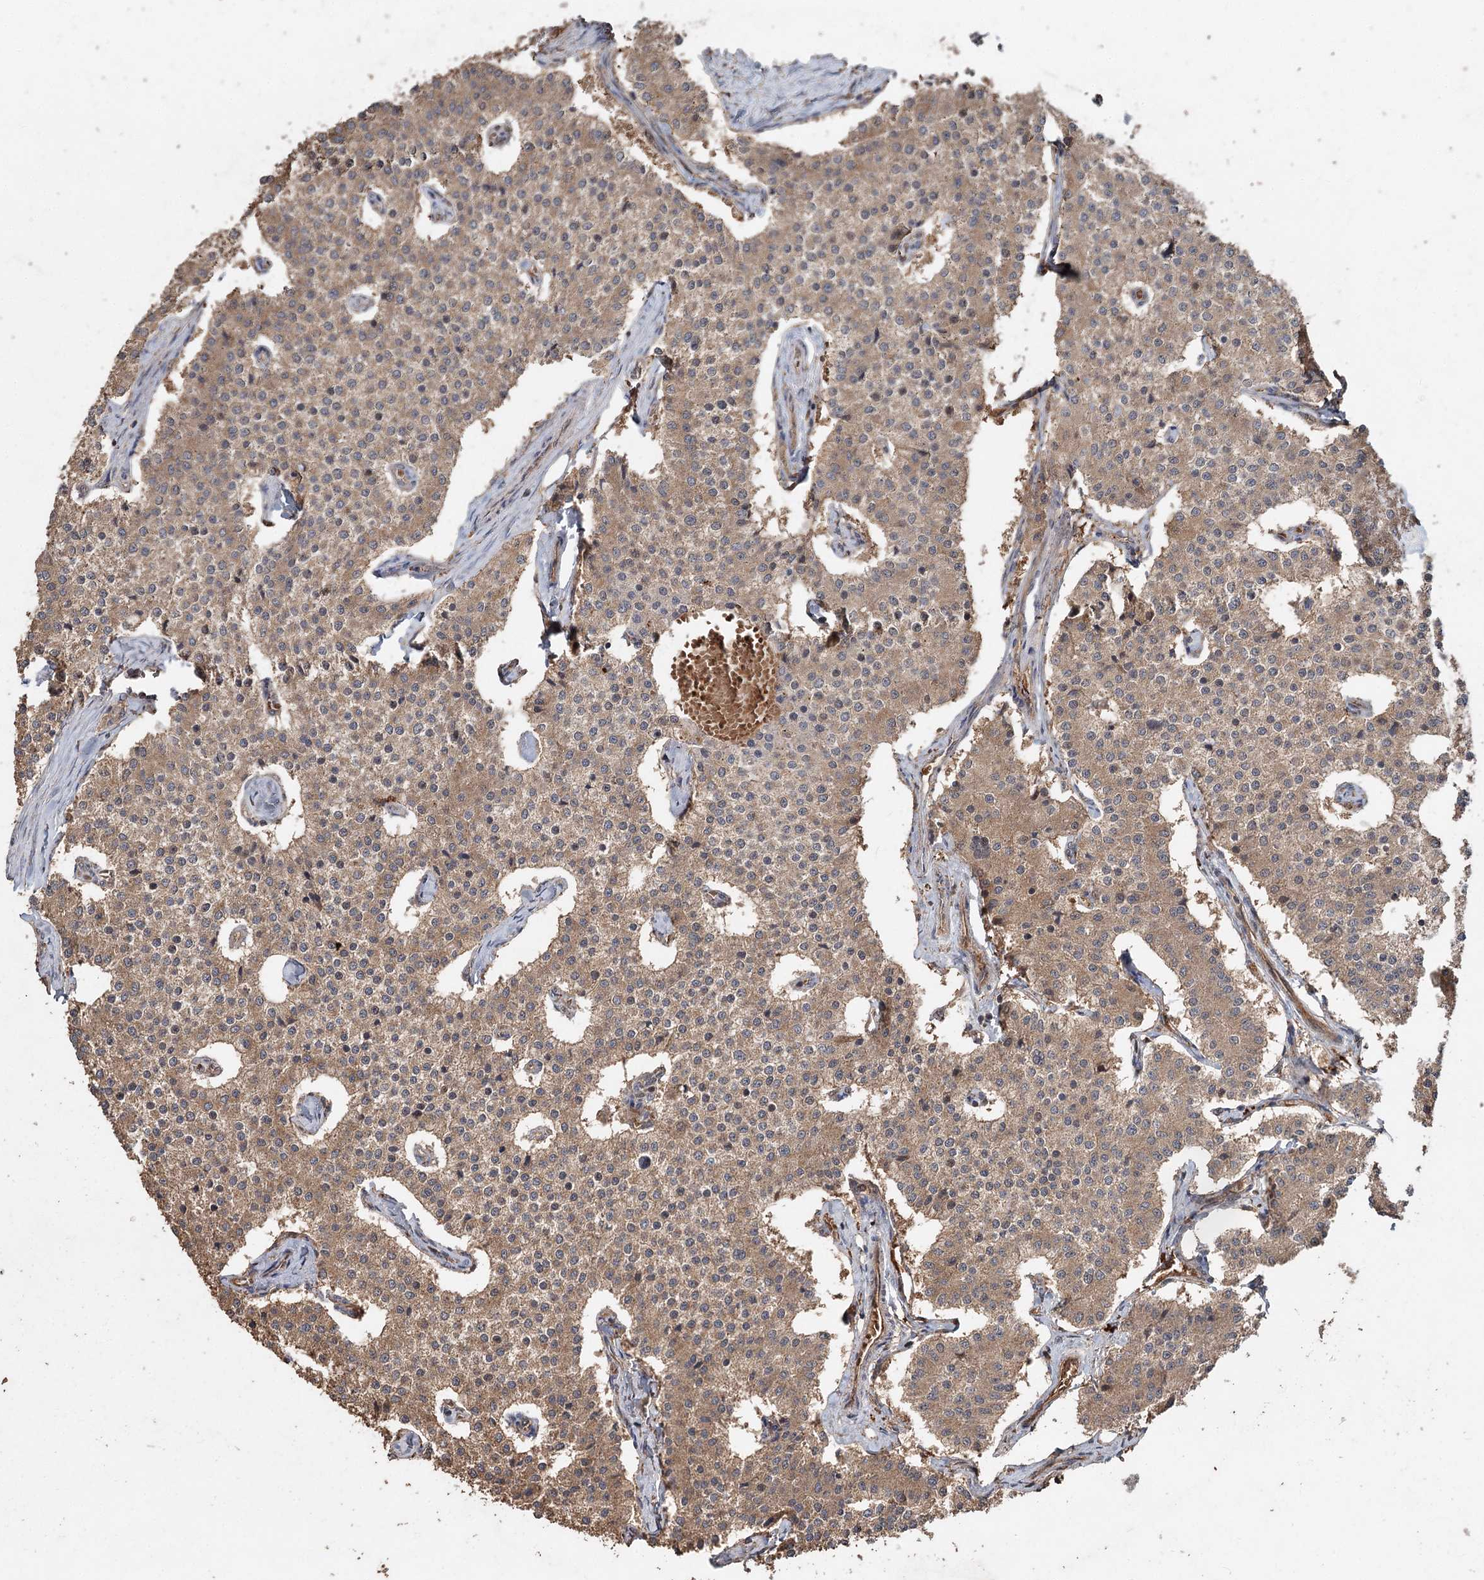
{"staining": {"intensity": "weak", "quantity": ">75%", "location": "cytoplasmic/membranous"}, "tissue": "carcinoid", "cell_type": "Tumor cells", "image_type": "cancer", "snomed": [{"axis": "morphology", "description": "Carcinoid, malignant, NOS"}, {"axis": "topography", "description": "Colon"}], "caption": "IHC (DAB (3,3'-diaminobenzidine)) staining of human carcinoid displays weak cytoplasmic/membranous protein expression in approximately >75% of tumor cells. The protein is stained brown, and the nuclei are stained in blue (DAB (3,3'-diaminobenzidine) IHC with brightfield microscopy, high magnification).", "gene": "FBXO7", "patient": {"sex": "female", "age": 52}}